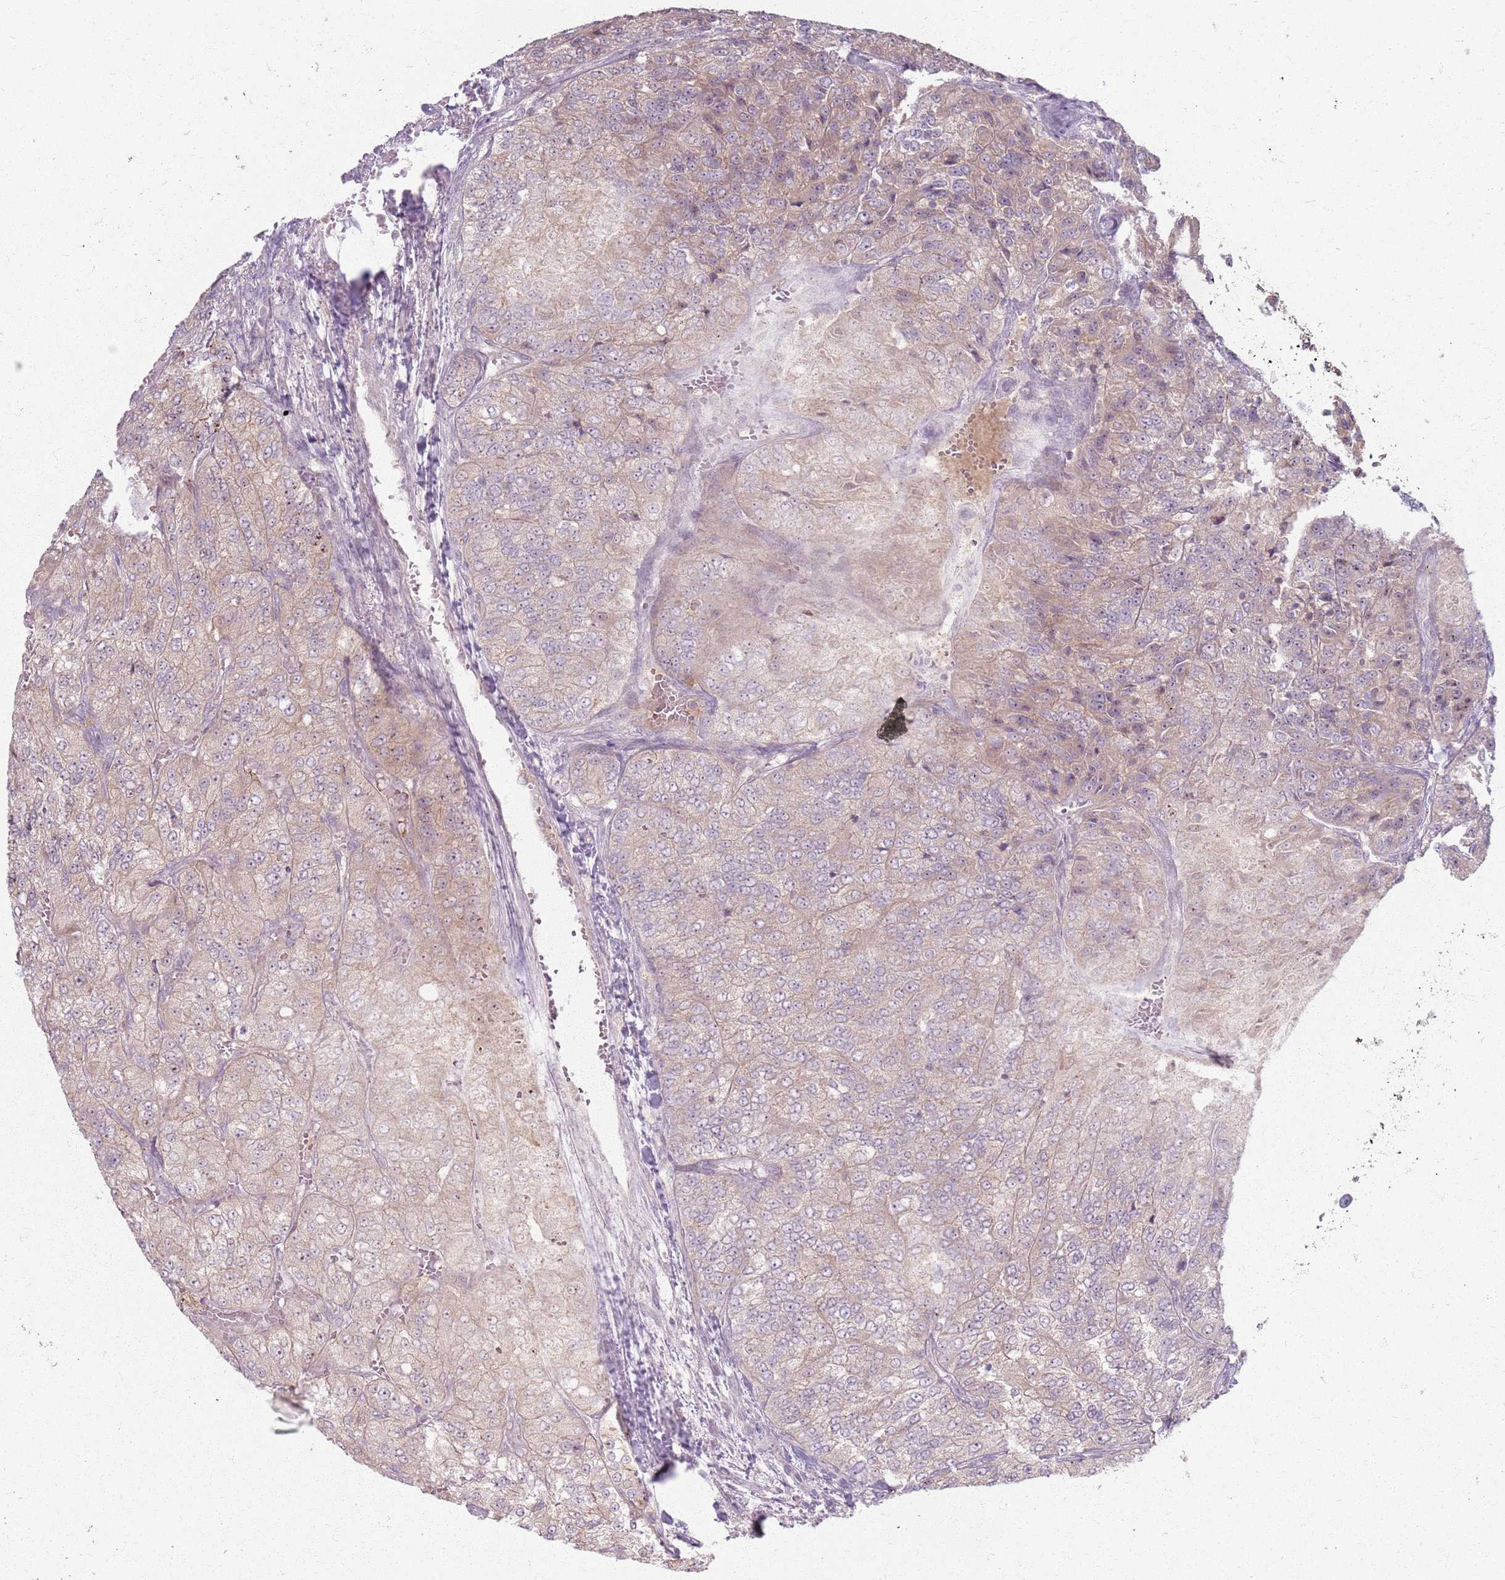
{"staining": {"intensity": "weak", "quantity": "25%-75%", "location": "cytoplasmic/membranous"}, "tissue": "renal cancer", "cell_type": "Tumor cells", "image_type": "cancer", "snomed": [{"axis": "morphology", "description": "Adenocarcinoma, NOS"}, {"axis": "topography", "description": "Kidney"}], "caption": "Approximately 25%-75% of tumor cells in human renal adenocarcinoma reveal weak cytoplasmic/membranous protein expression as visualized by brown immunohistochemical staining.", "gene": "ZDHHC2", "patient": {"sex": "female", "age": 63}}